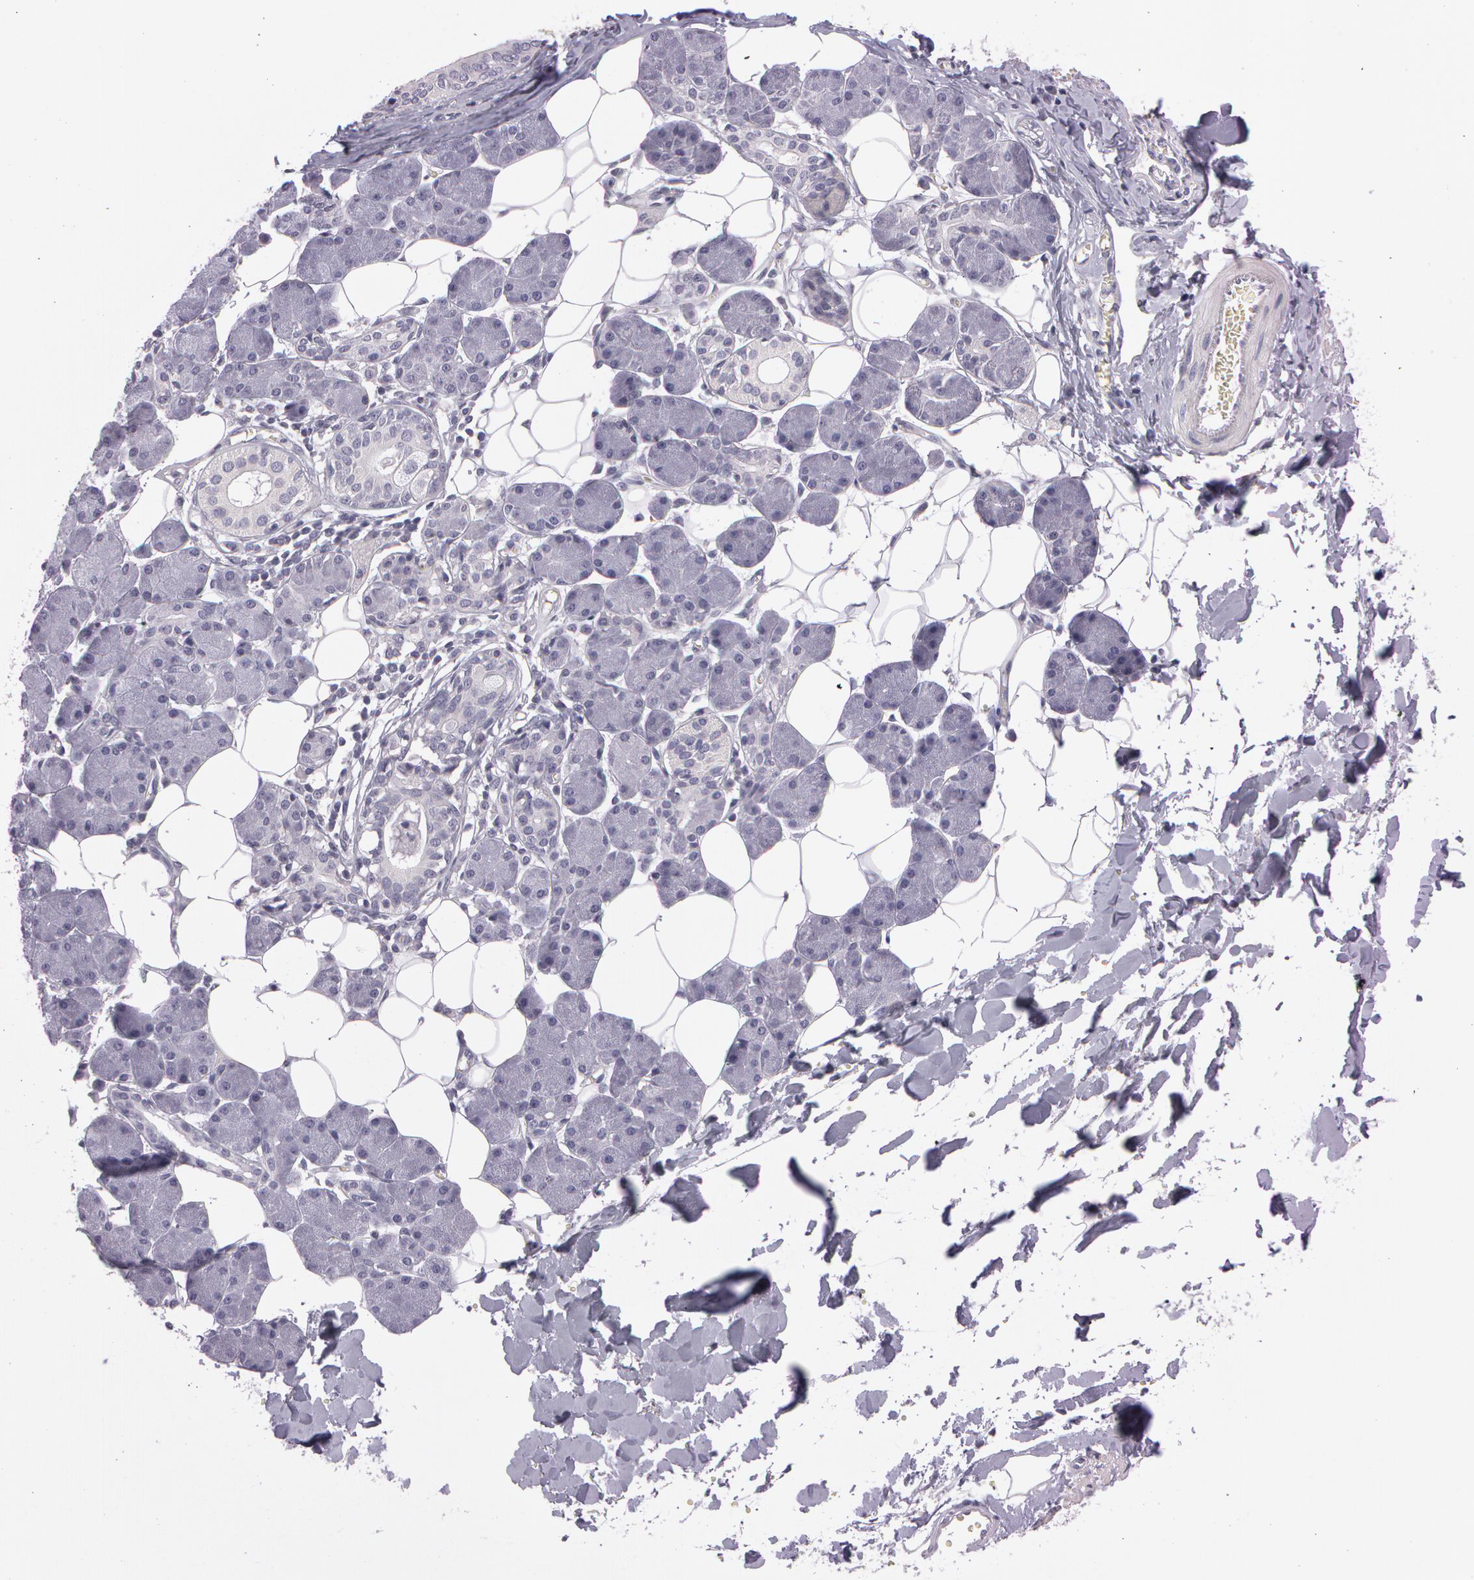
{"staining": {"intensity": "negative", "quantity": "none", "location": "none"}, "tissue": "salivary gland", "cell_type": "Glandular cells", "image_type": "normal", "snomed": [{"axis": "morphology", "description": "Normal tissue, NOS"}, {"axis": "morphology", "description": "Adenoma, NOS"}, {"axis": "topography", "description": "Salivary gland"}], "caption": "Human salivary gland stained for a protein using IHC reveals no staining in glandular cells.", "gene": "MXRA5", "patient": {"sex": "female", "age": 32}}